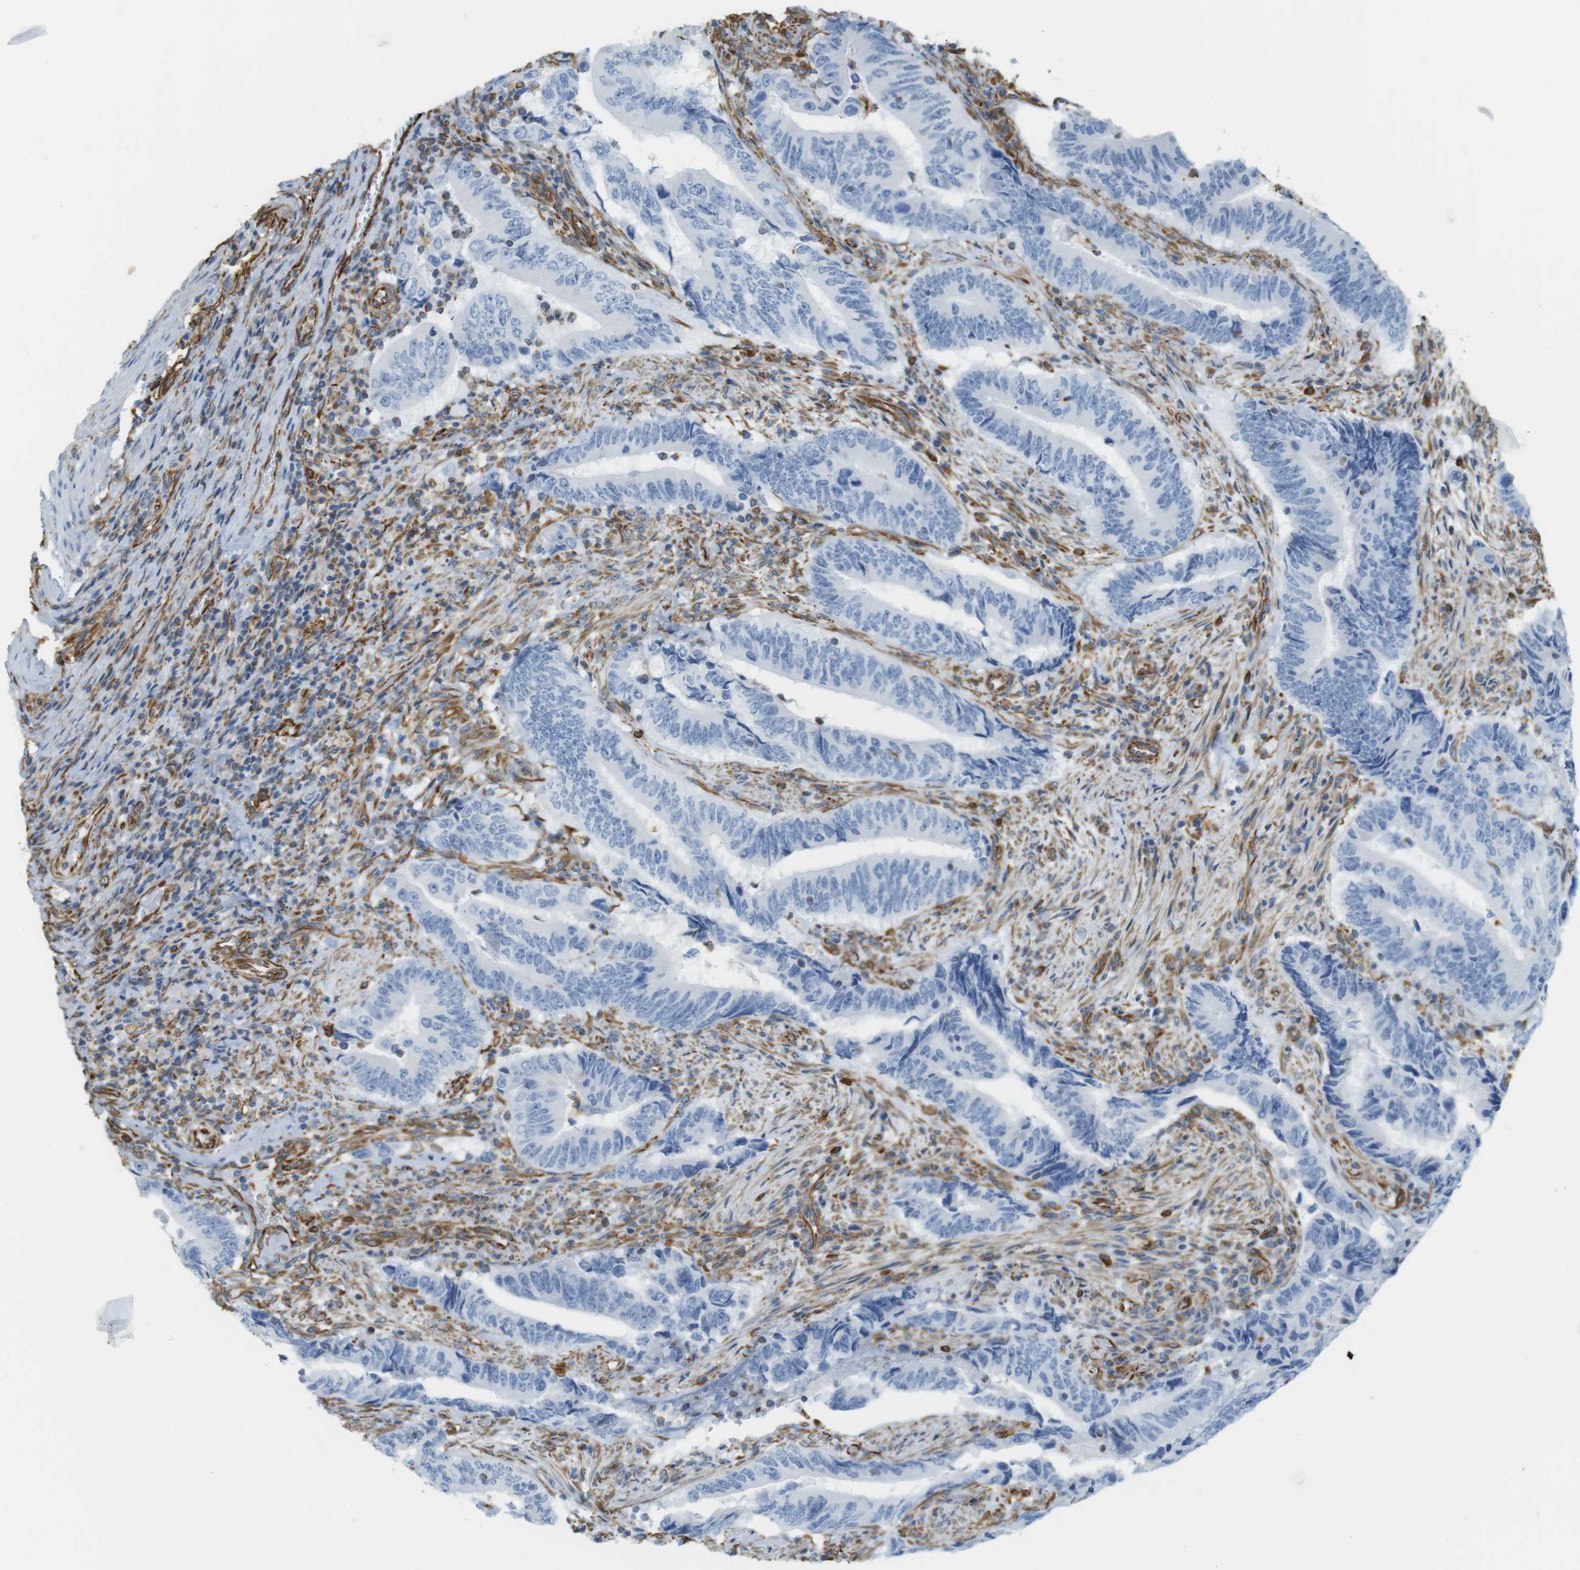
{"staining": {"intensity": "negative", "quantity": "none", "location": "none"}, "tissue": "colorectal cancer", "cell_type": "Tumor cells", "image_type": "cancer", "snomed": [{"axis": "morphology", "description": "Normal tissue, NOS"}, {"axis": "morphology", "description": "Adenocarcinoma, NOS"}, {"axis": "topography", "description": "Colon"}], "caption": "Protein analysis of colorectal cancer shows no significant expression in tumor cells.", "gene": "MS4A10", "patient": {"sex": "male", "age": 56}}